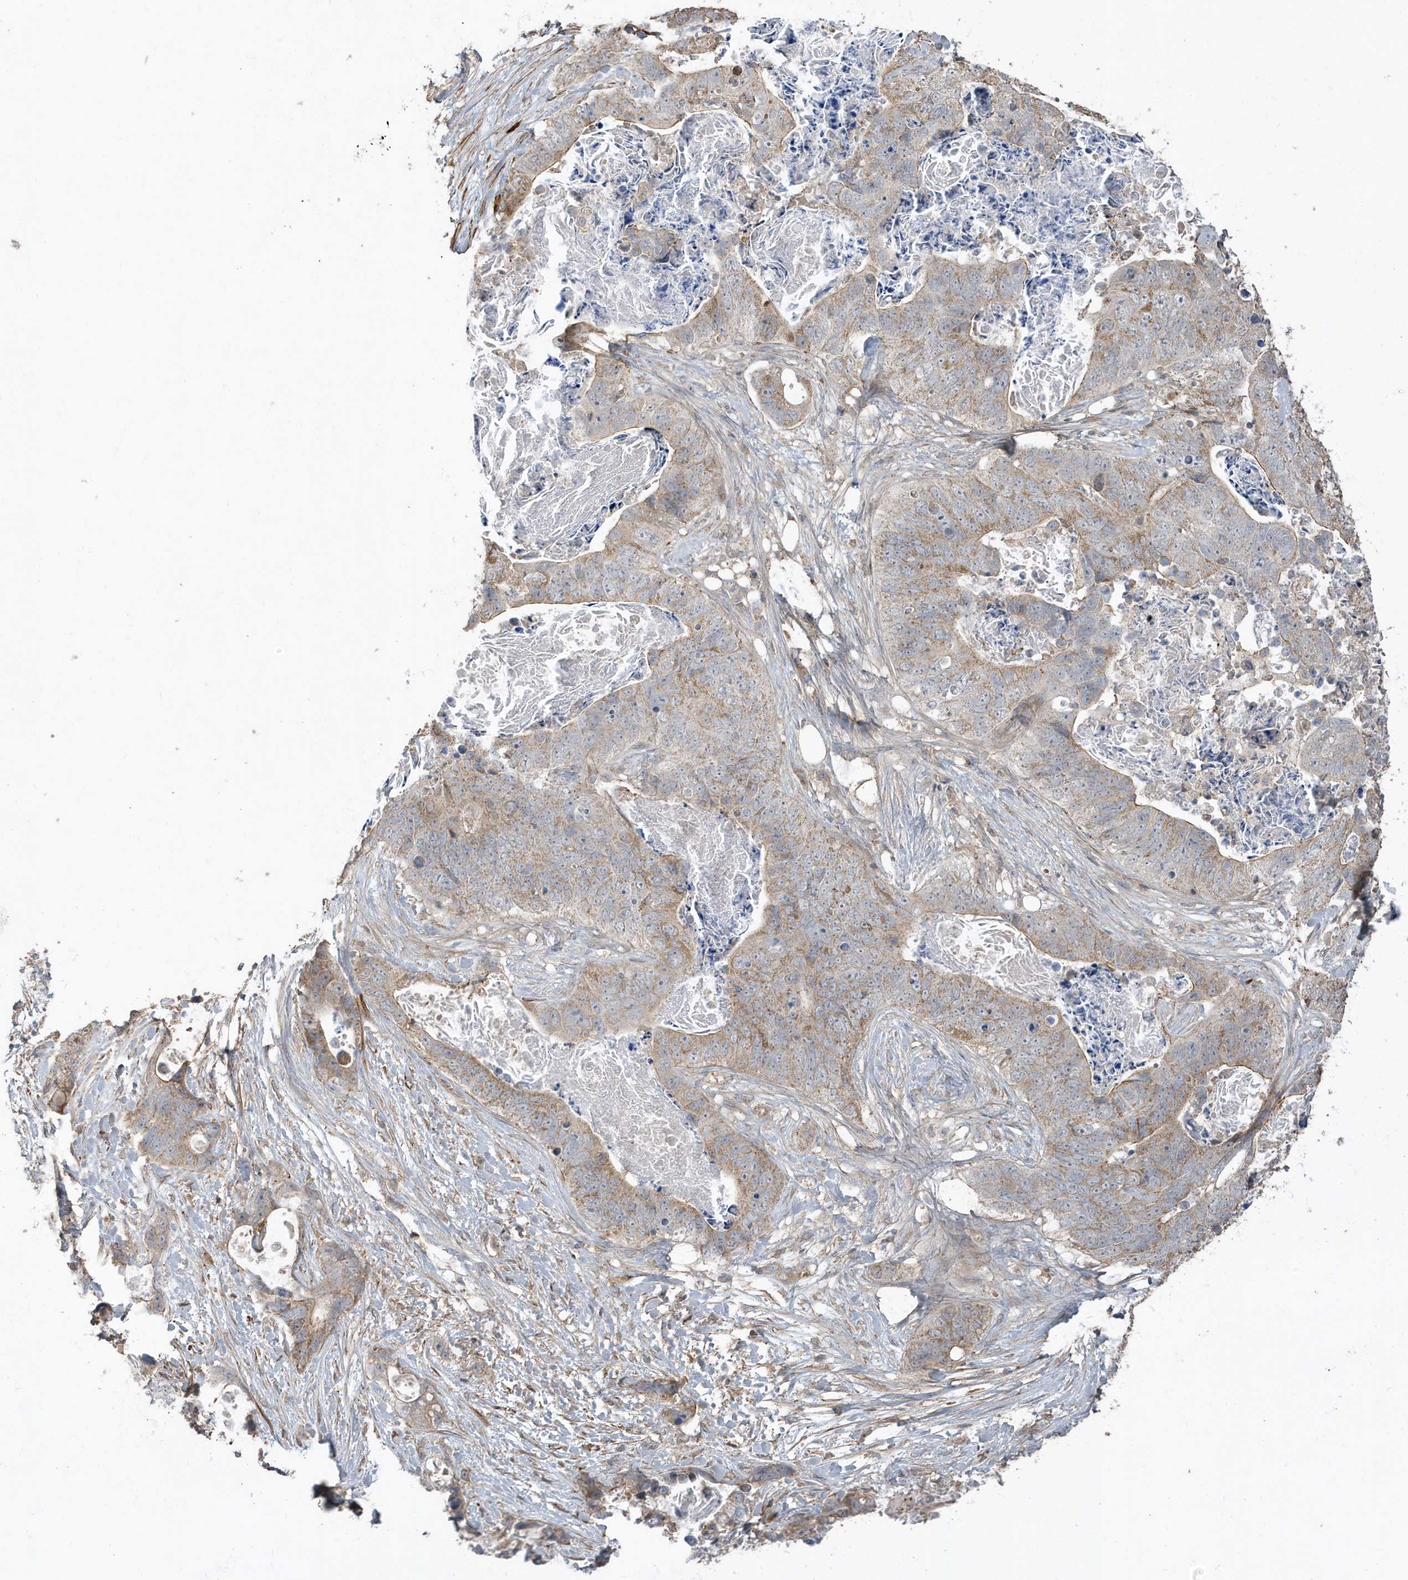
{"staining": {"intensity": "weak", "quantity": ">75%", "location": "cytoplasmic/membranous"}, "tissue": "stomach cancer", "cell_type": "Tumor cells", "image_type": "cancer", "snomed": [{"axis": "morphology", "description": "Adenocarcinoma, NOS"}, {"axis": "topography", "description": "Stomach"}], "caption": "A photomicrograph of stomach adenocarcinoma stained for a protein displays weak cytoplasmic/membranous brown staining in tumor cells. (Stains: DAB in brown, nuclei in blue, Microscopy: brightfield microscopy at high magnification).", "gene": "PRRT3", "patient": {"sex": "female", "age": 89}}